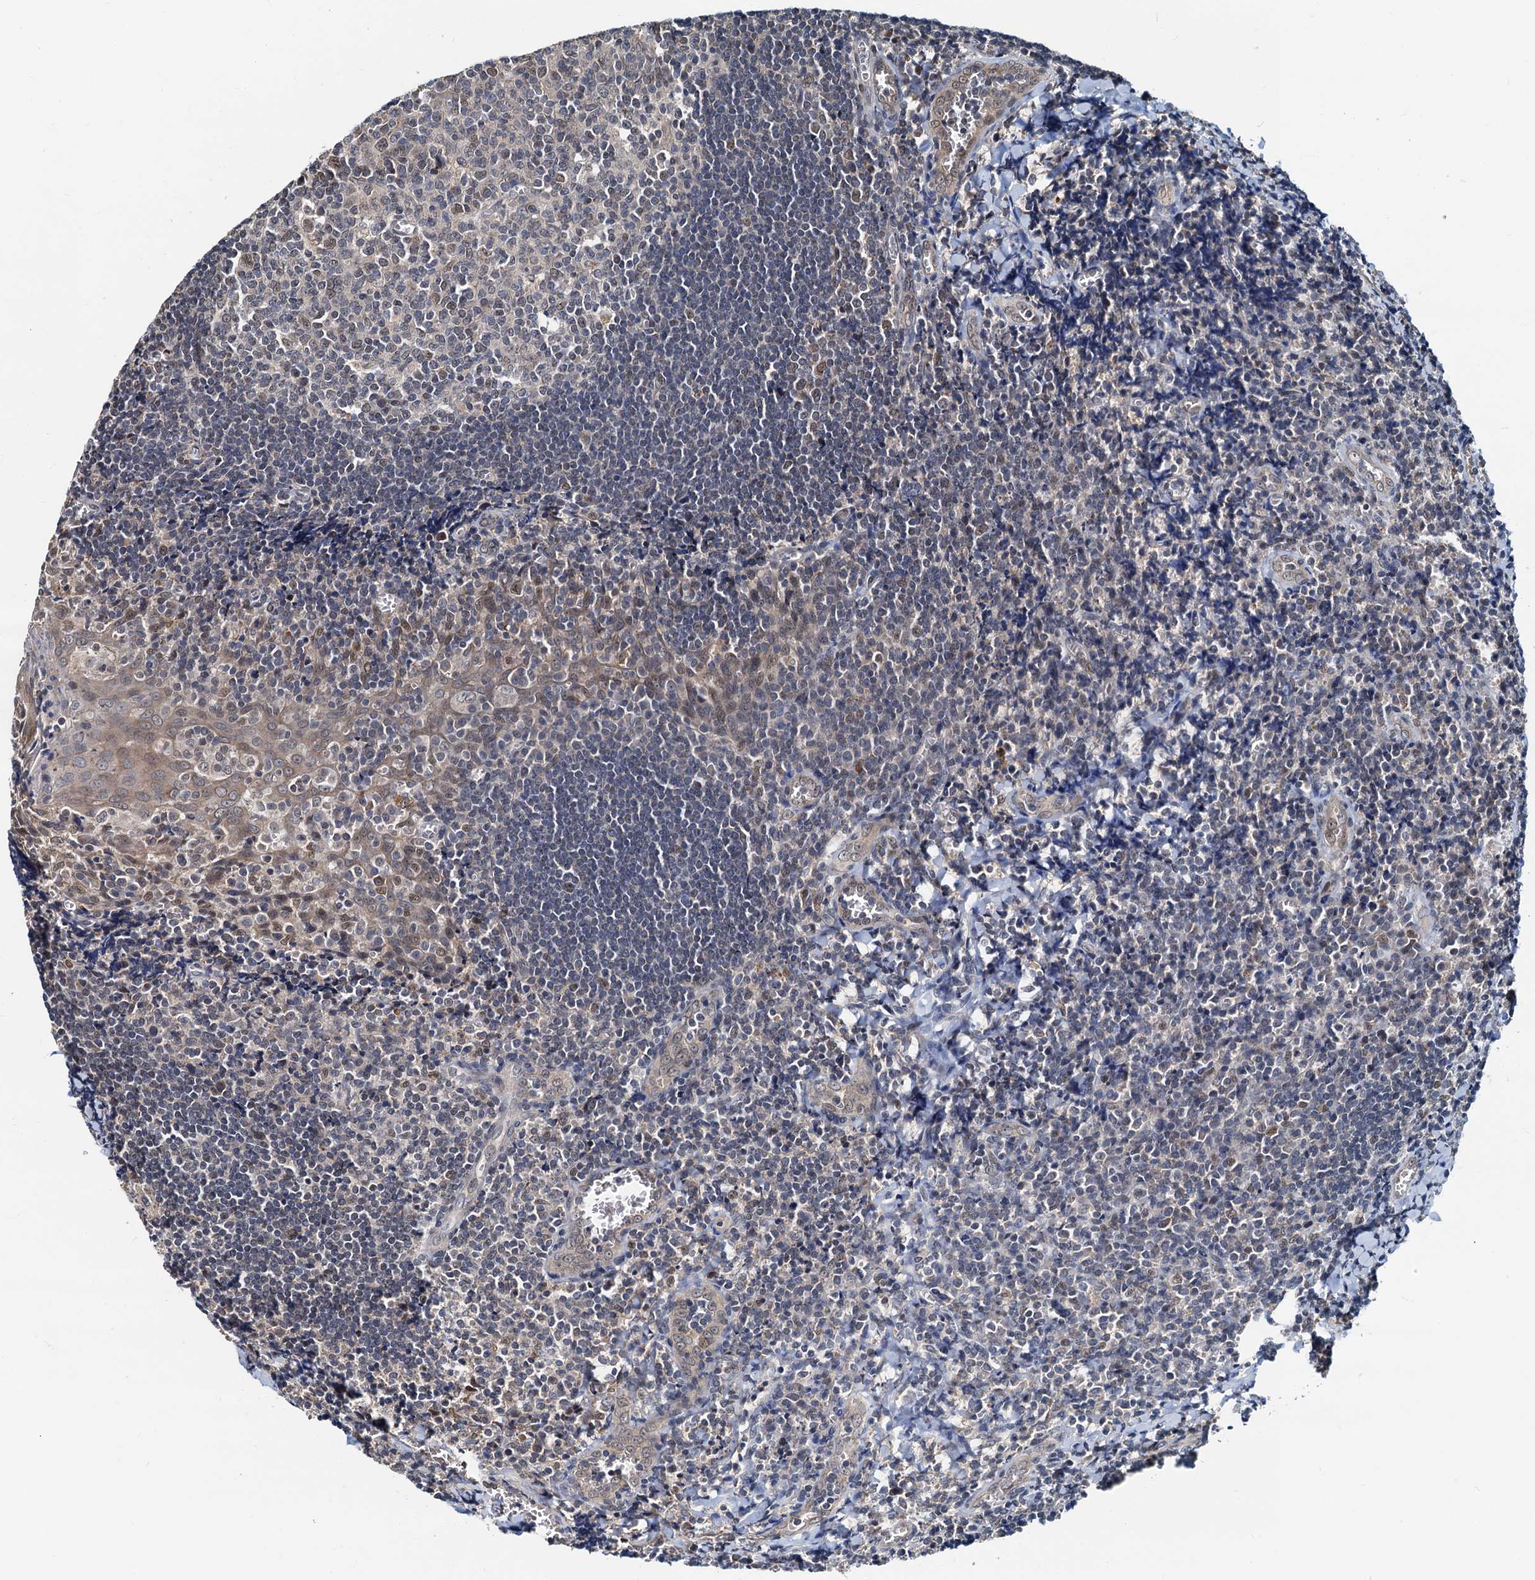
{"staining": {"intensity": "moderate", "quantity": "<25%", "location": "nuclear"}, "tissue": "tonsil", "cell_type": "Germinal center cells", "image_type": "normal", "snomed": [{"axis": "morphology", "description": "Normal tissue, NOS"}, {"axis": "topography", "description": "Tonsil"}], "caption": "Immunohistochemical staining of normal human tonsil reveals <25% levels of moderate nuclear protein staining in approximately <25% of germinal center cells.", "gene": "MCMBP", "patient": {"sex": "male", "age": 27}}